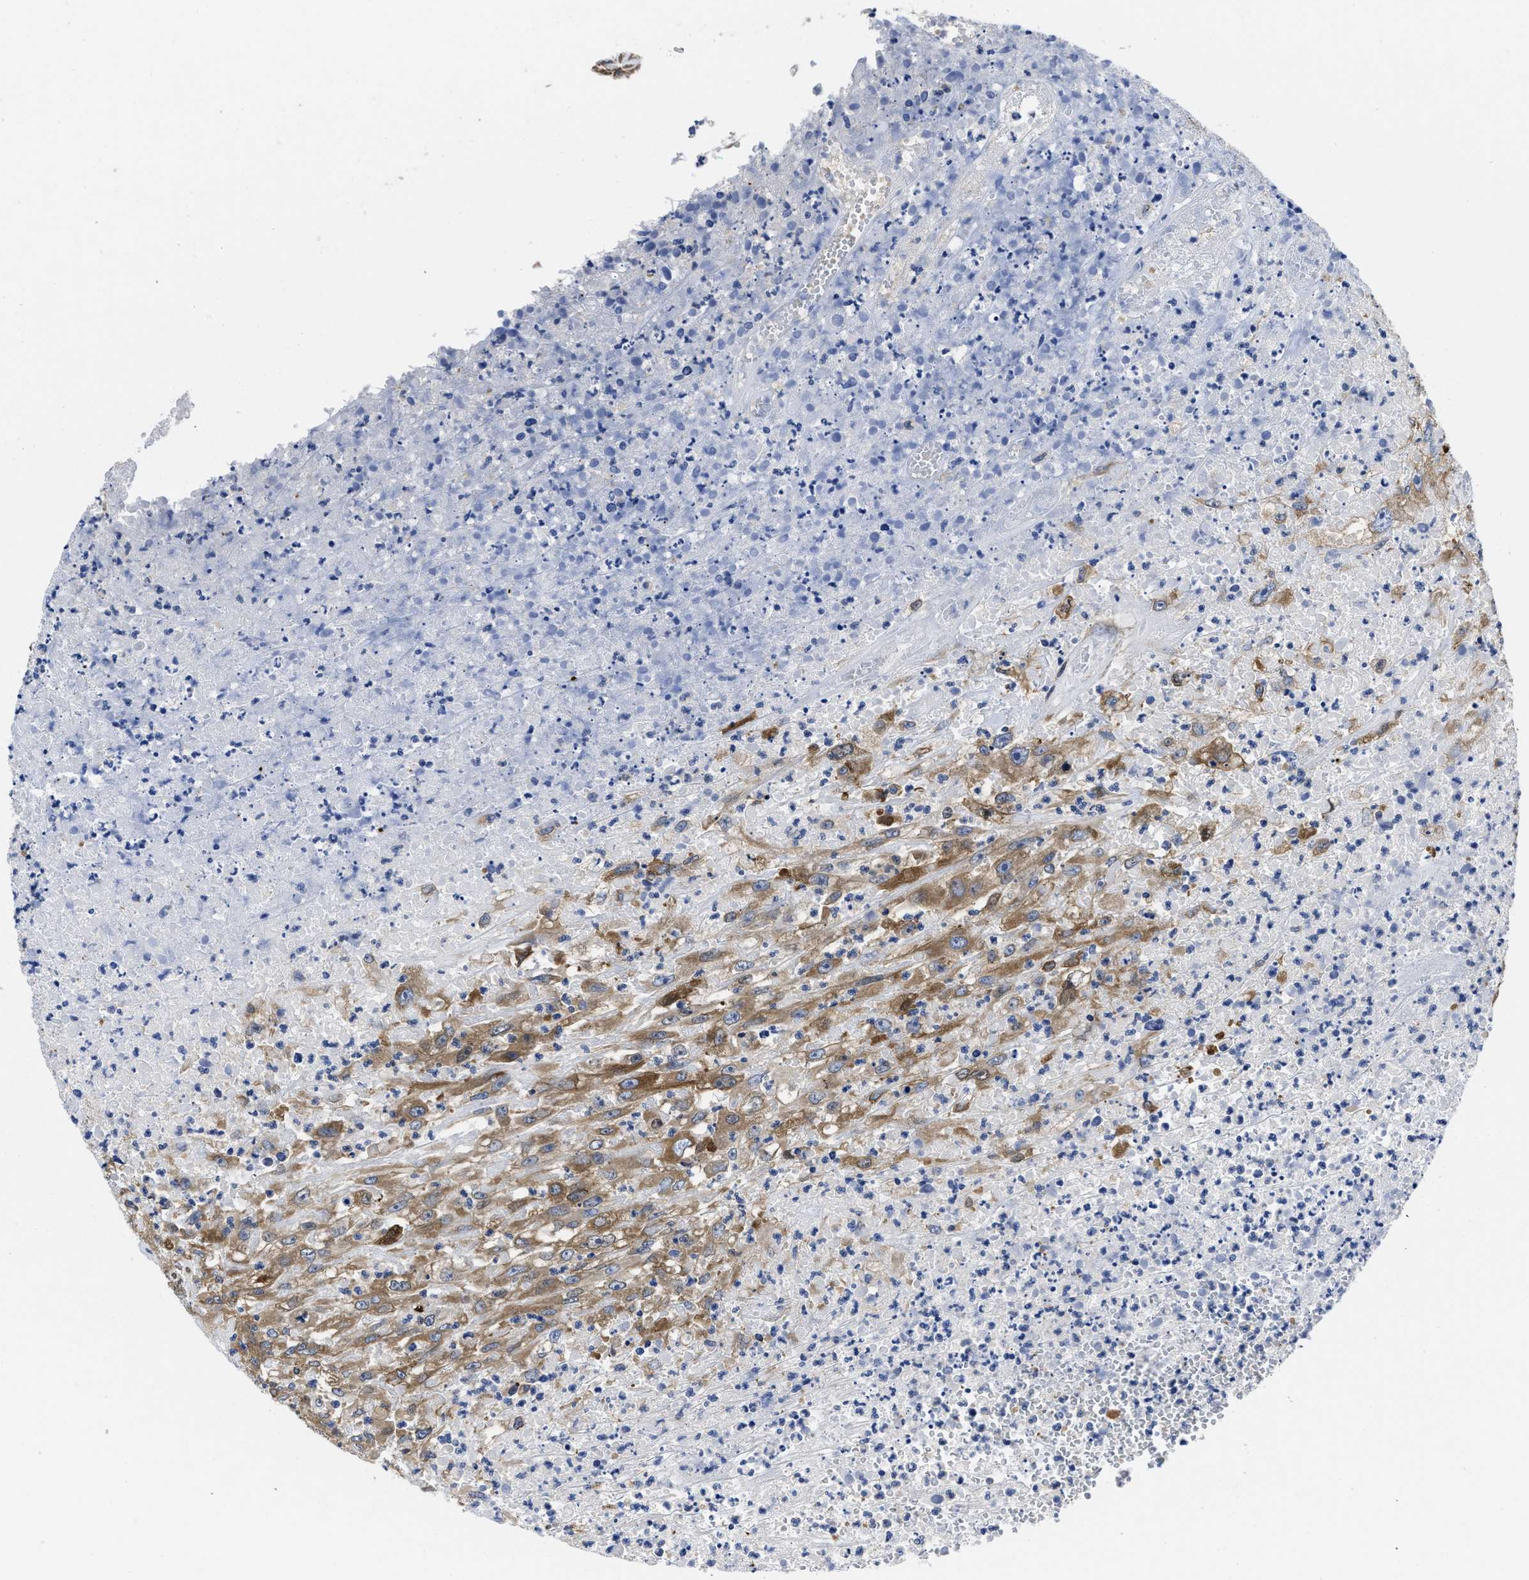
{"staining": {"intensity": "moderate", "quantity": "25%-75%", "location": "cytoplasmic/membranous"}, "tissue": "urothelial cancer", "cell_type": "Tumor cells", "image_type": "cancer", "snomed": [{"axis": "morphology", "description": "Urothelial carcinoma, High grade"}, {"axis": "topography", "description": "Urinary bladder"}], "caption": "Protein expression analysis of human urothelial cancer reveals moderate cytoplasmic/membranous positivity in approximately 25%-75% of tumor cells.", "gene": "YARS1", "patient": {"sex": "male", "age": 46}}